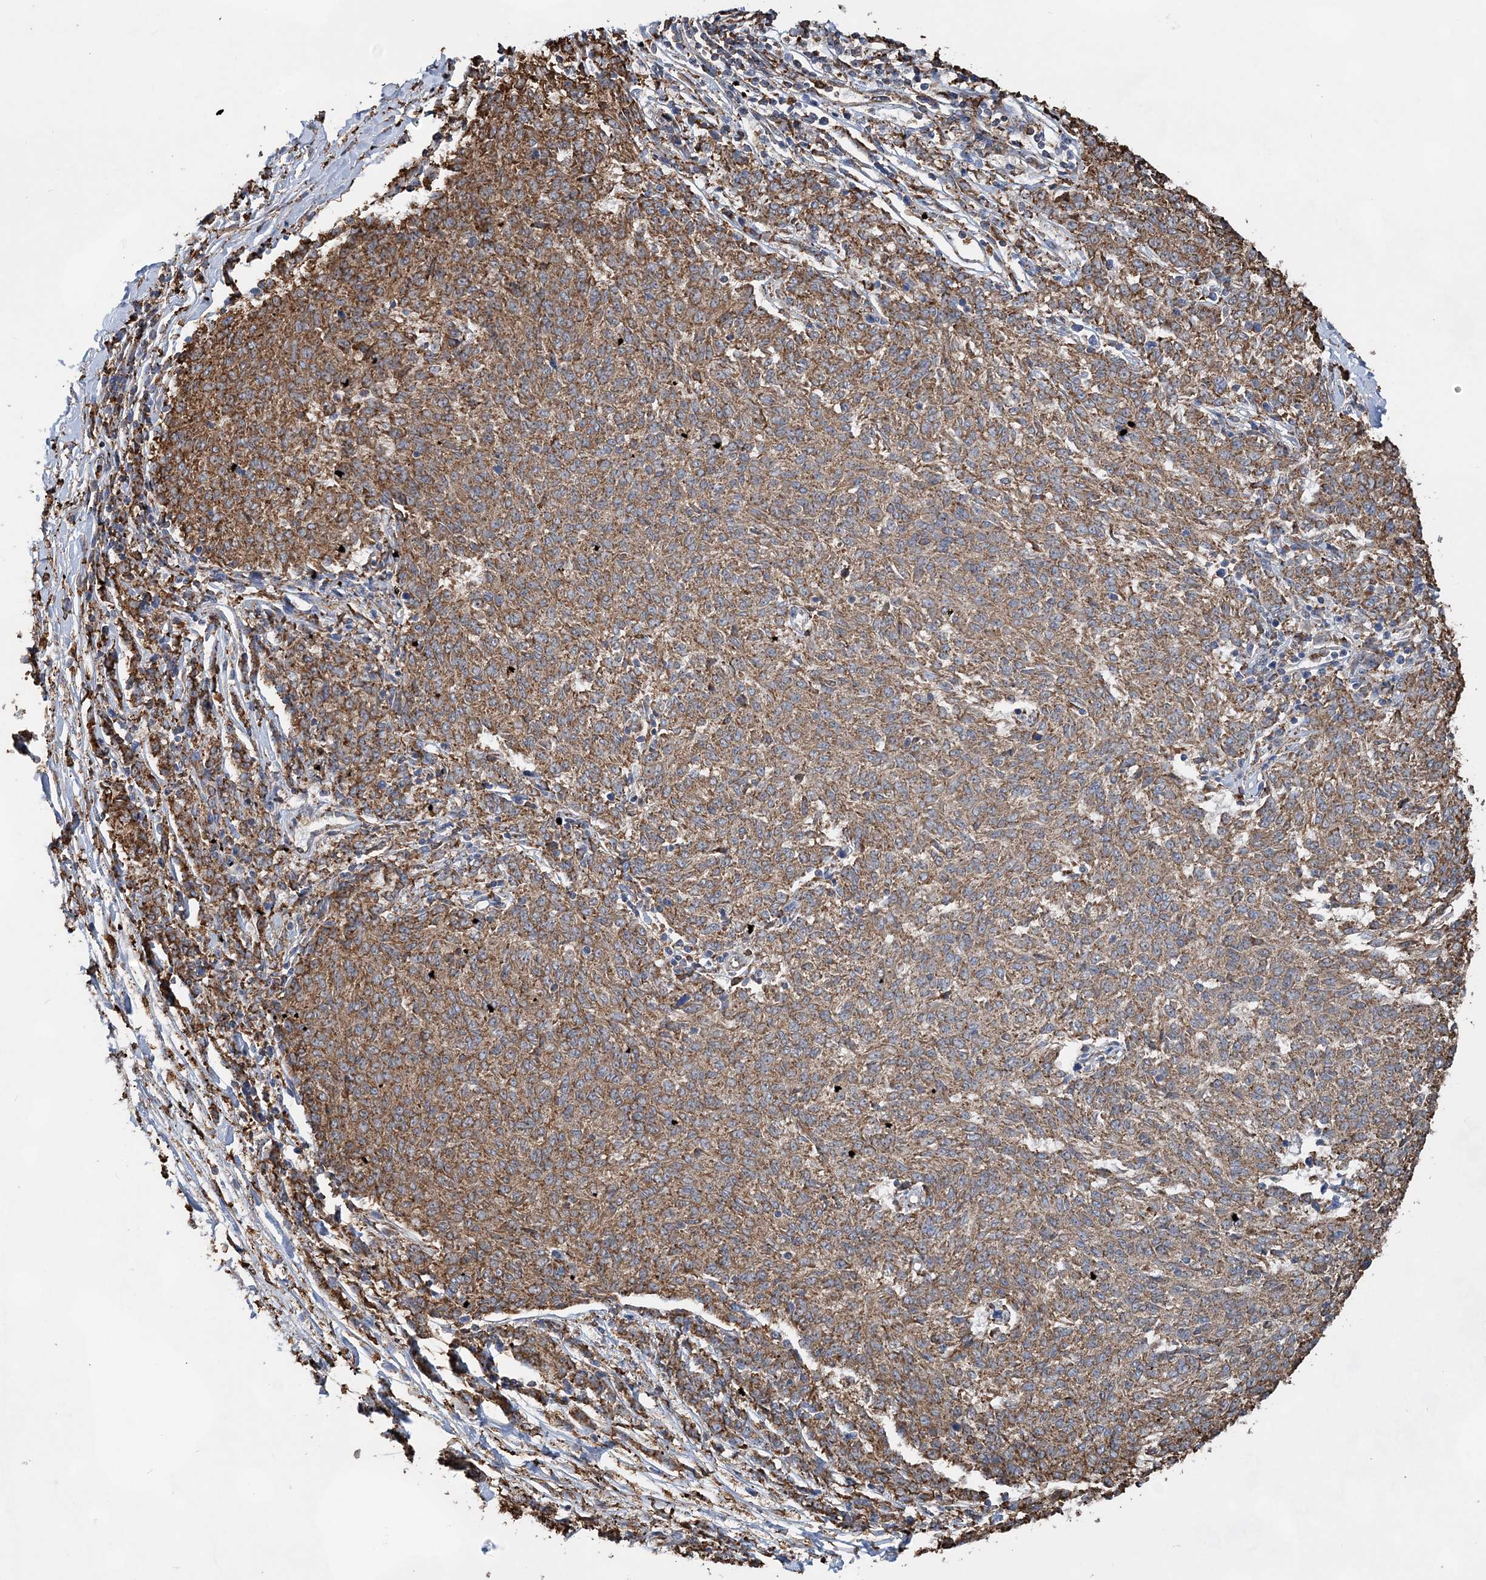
{"staining": {"intensity": "moderate", "quantity": ">75%", "location": "cytoplasmic/membranous"}, "tissue": "melanoma", "cell_type": "Tumor cells", "image_type": "cancer", "snomed": [{"axis": "morphology", "description": "Malignant melanoma, NOS"}, {"axis": "topography", "description": "Skin"}], "caption": "The image demonstrates immunohistochemical staining of malignant melanoma. There is moderate cytoplasmic/membranous positivity is identified in about >75% of tumor cells.", "gene": "WDR12", "patient": {"sex": "female", "age": 72}}